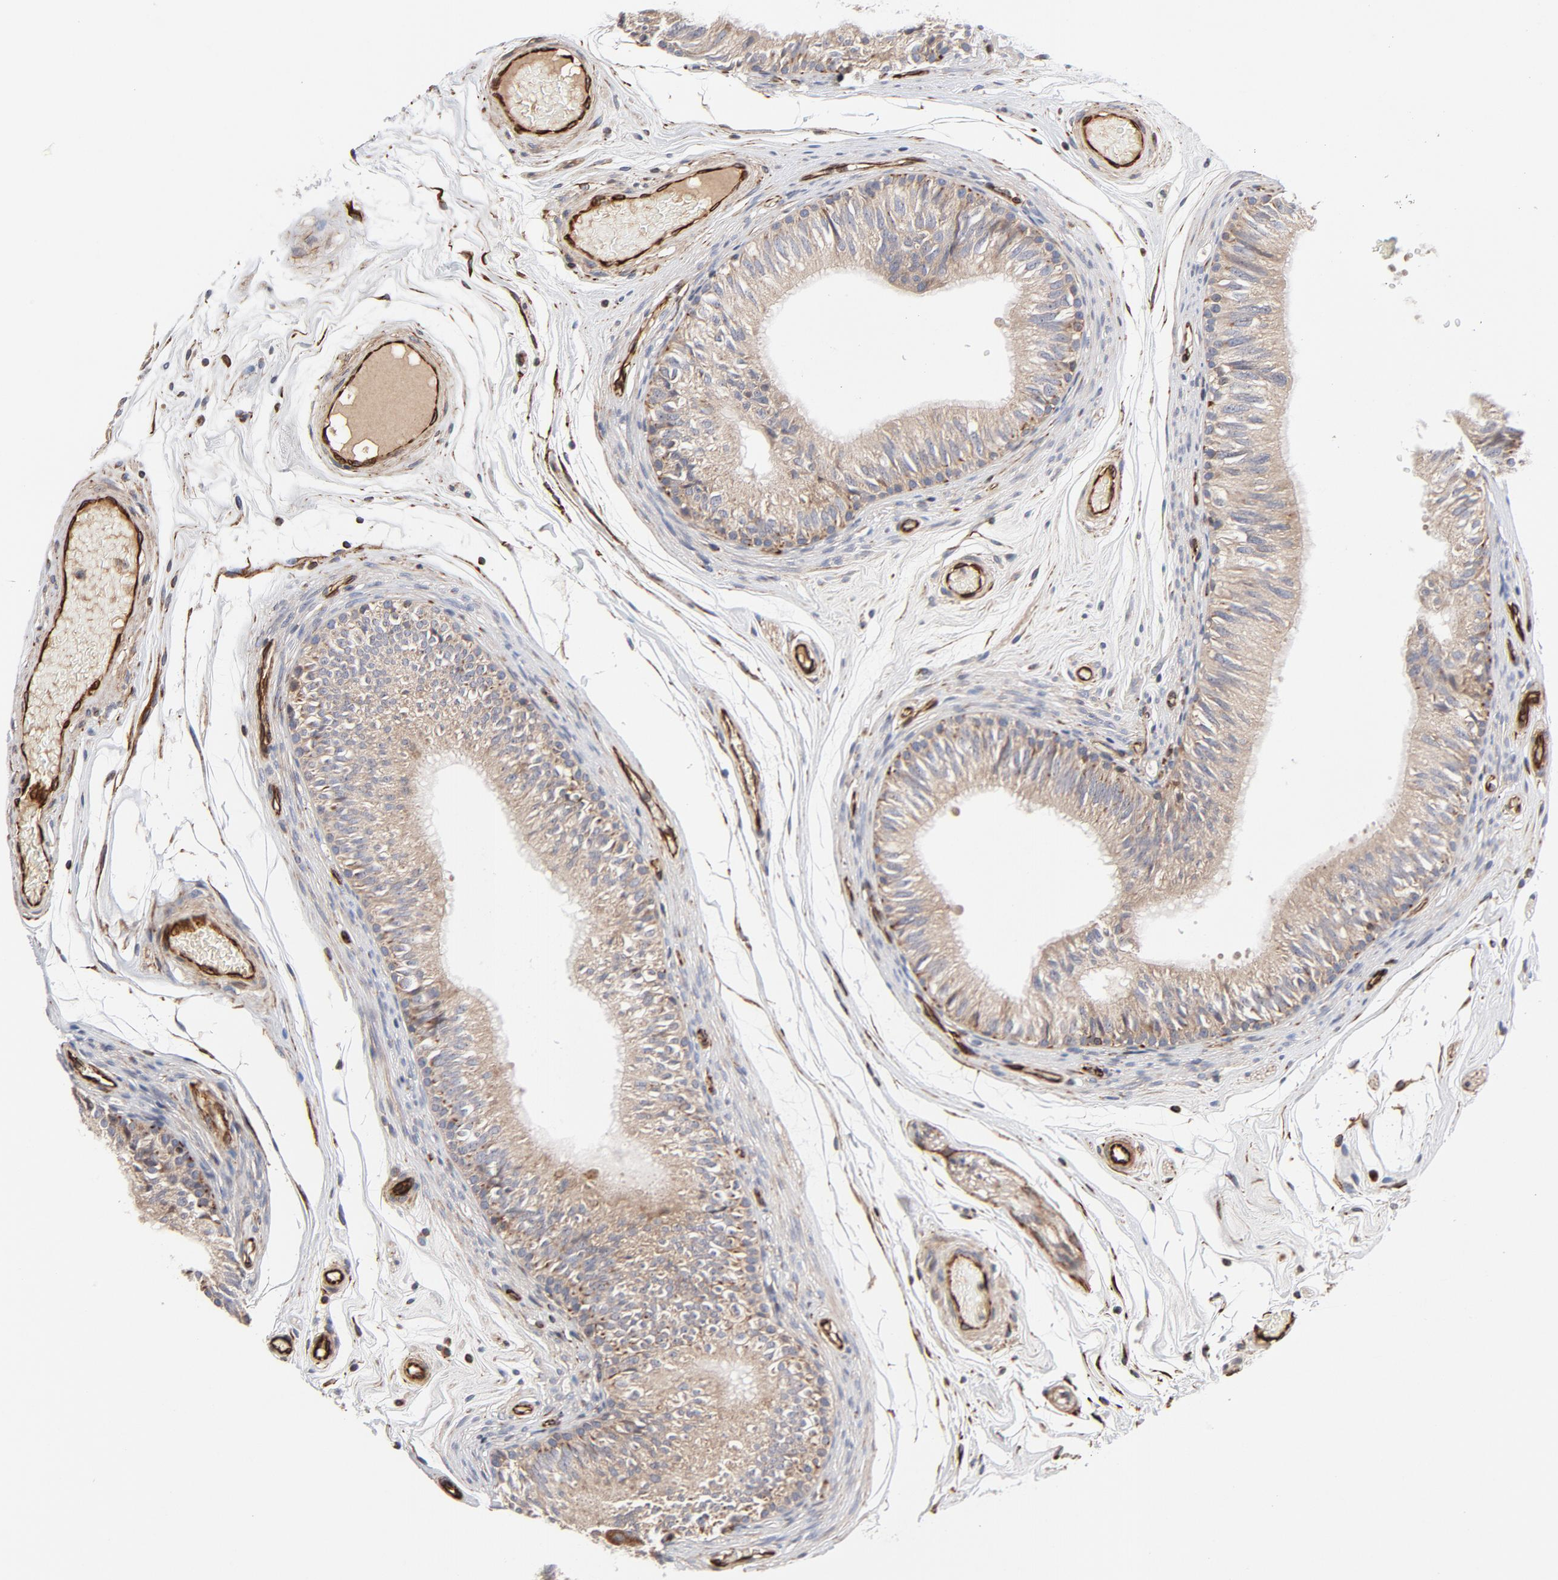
{"staining": {"intensity": "moderate", "quantity": ">75%", "location": "cytoplasmic/membranous"}, "tissue": "epididymis", "cell_type": "Glandular cells", "image_type": "normal", "snomed": [{"axis": "morphology", "description": "Normal tissue, NOS"}, {"axis": "topography", "description": "Testis"}, {"axis": "topography", "description": "Epididymis"}], "caption": "Brown immunohistochemical staining in benign epididymis displays moderate cytoplasmic/membranous expression in about >75% of glandular cells. (Brightfield microscopy of DAB IHC at high magnification).", "gene": "DNAAF2", "patient": {"sex": "male", "age": 36}}